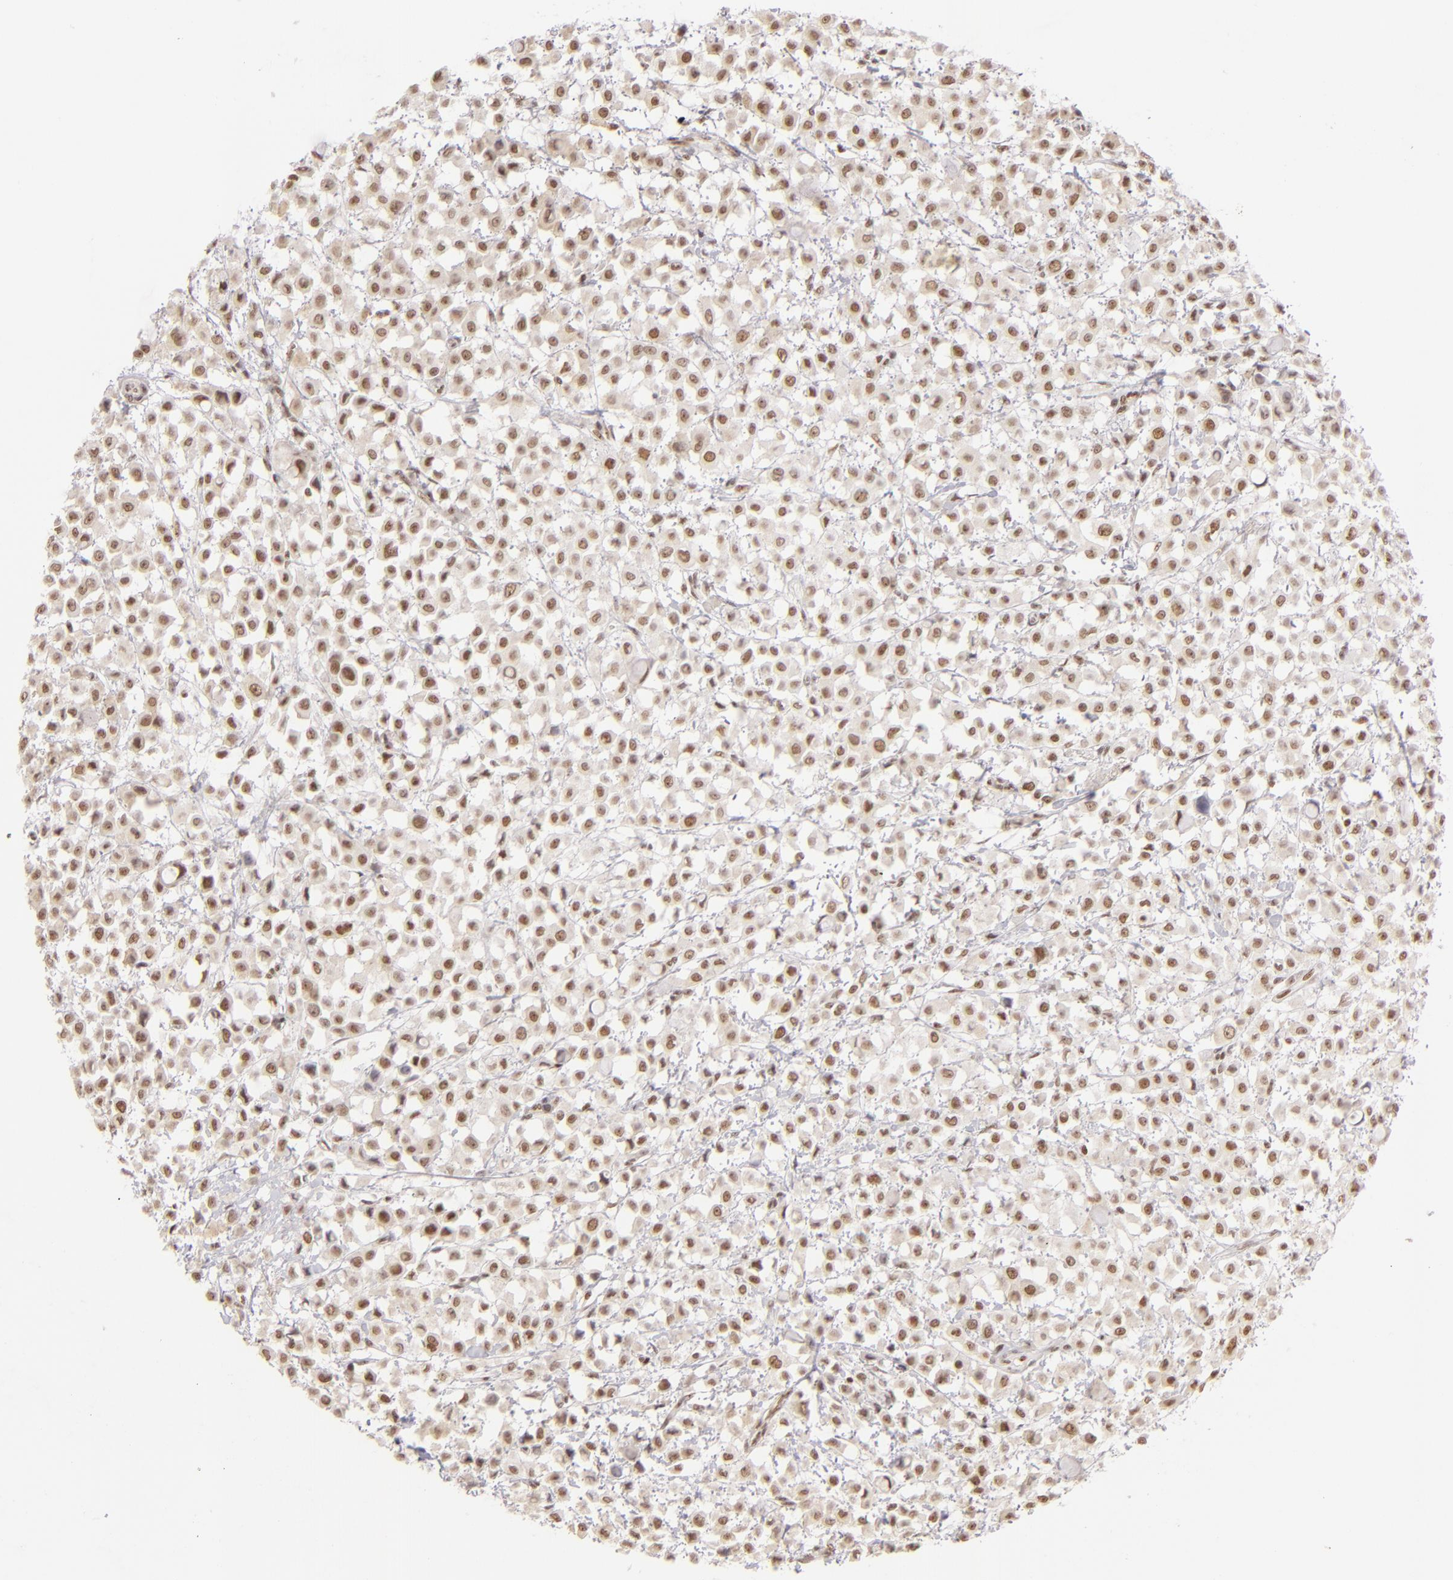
{"staining": {"intensity": "moderate", "quantity": ">75%", "location": "nuclear"}, "tissue": "breast cancer", "cell_type": "Tumor cells", "image_type": "cancer", "snomed": [{"axis": "morphology", "description": "Lobular carcinoma"}, {"axis": "topography", "description": "Breast"}], "caption": "Human lobular carcinoma (breast) stained with a brown dye reveals moderate nuclear positive staining in approximately >75% of tumor cells.", "gene": "DAXX", "patient": {"sex": "female", "age": 85}}